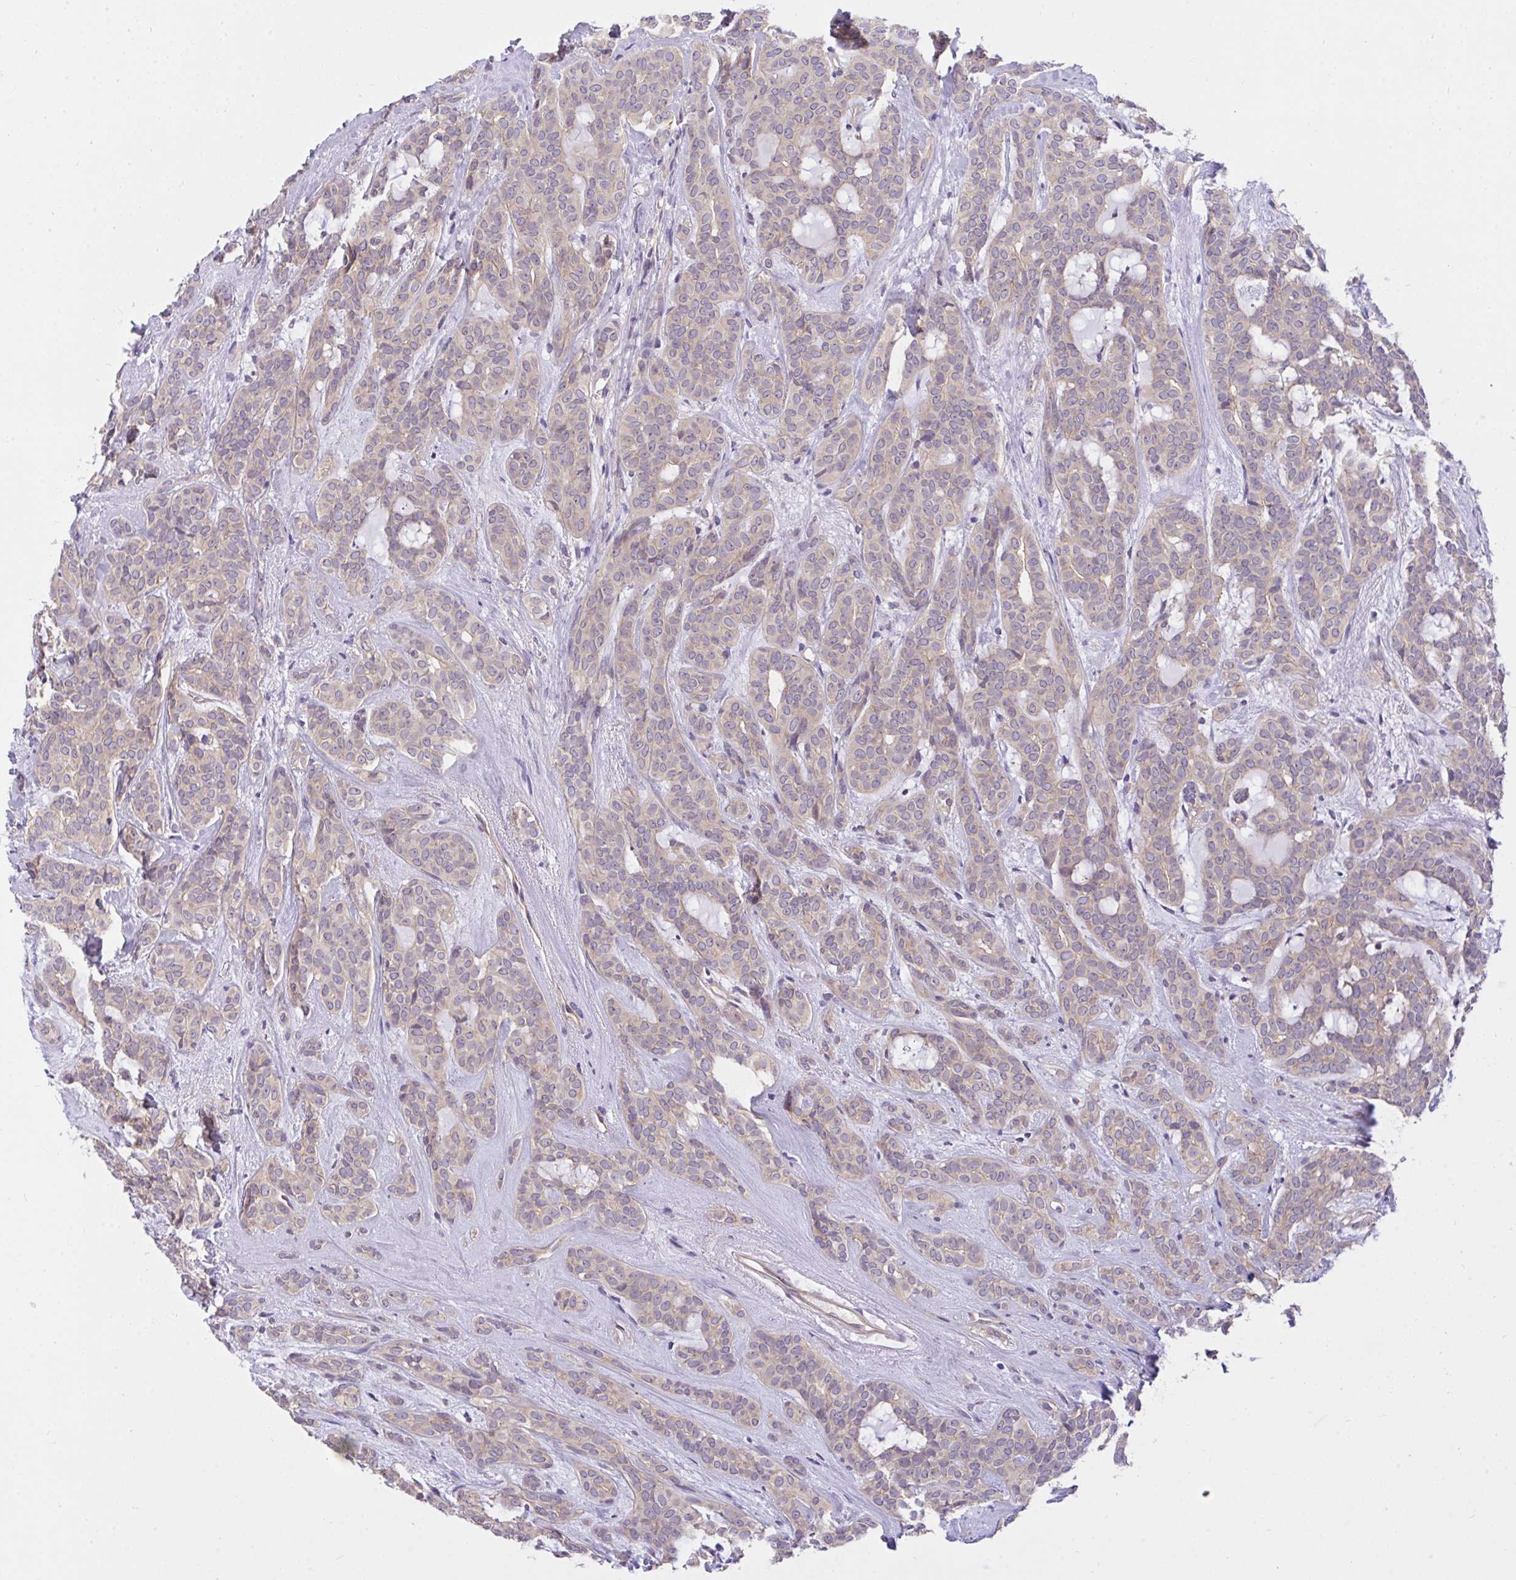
{"staining": {"intensity": "weak", "quantity": "25%-75%", "location": "cytoplasmic/membranous"}, "tissue": "head and neck cancer", "cell_type": "Tumor cells", "image_type": "cancer", "snomed": [{"axis": "morphology", "description": "Adenocarcinoma, NOS"}, {"axis": "topography", "description": "Head-Neck"}], "caption": "Head and neck cancer (adenocarcinoma) stained for a protein shows weak cytoplasmic/membranous positivity in tumor cells. (DAB IHC, brown staining for protein, blue staining for nuclei).", "gene": "TLN2", "patient": {"sex": "female", "age": 57}}